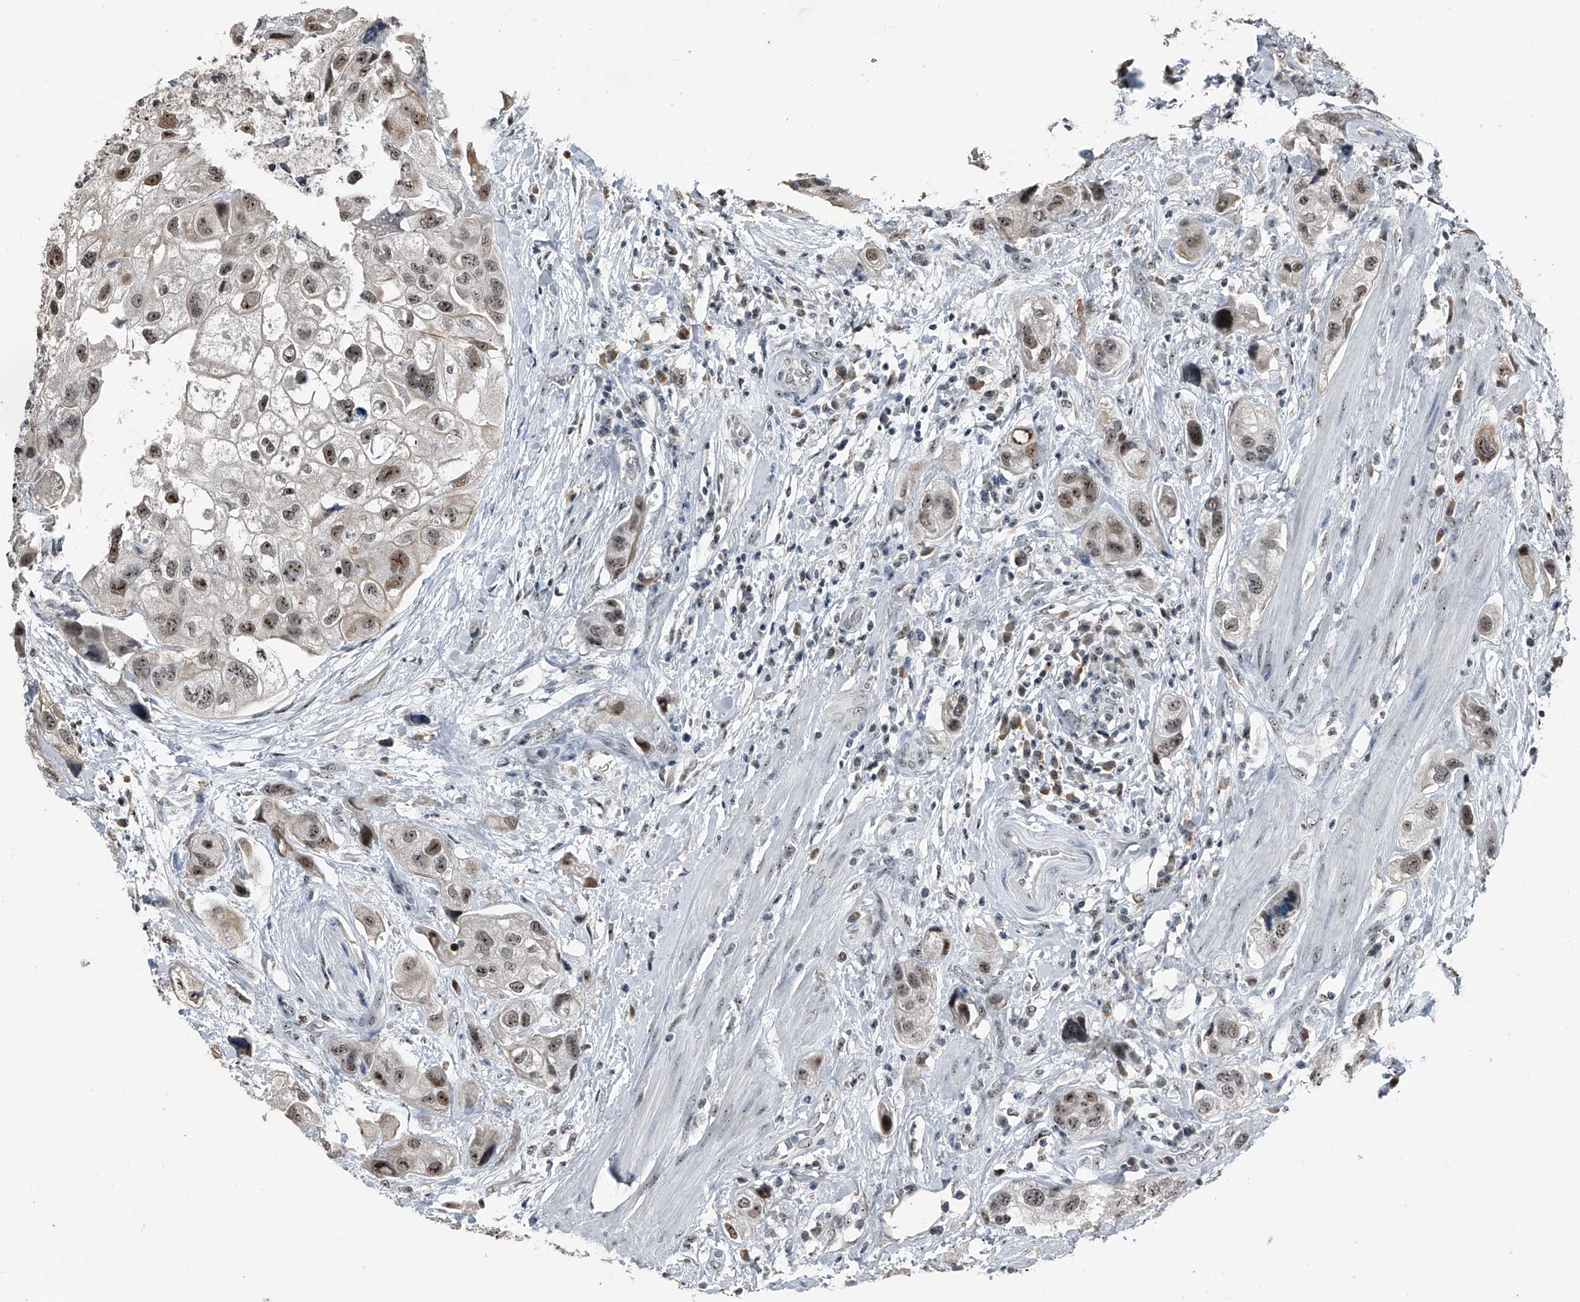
{"staining": {"intensity": "moderate", "quantity": ">75%", "location": "nuclear"}, "tissue": "urothelial cancer", "cell_type": "Tumor cells", "image_type": "cancer", "snomed": [{"axis": "morphology", "description": "Urothelial carcinoma, High grade"}, {"axis": "topography", "description": "Urinary bladder"}], "caption": "Immunohistochemistry photomicrograph of neoplastic tissue: human high-grade urothelial carcinoma stained using immunohistochemistry (IHC) demonstrates medium levels of moderate protein expression localized specifically in the nuclear of tumor cells, appearing as a nuclear brown color.", "gene": "TCOF1", "patient": {"sex": "female", "age": 64}}